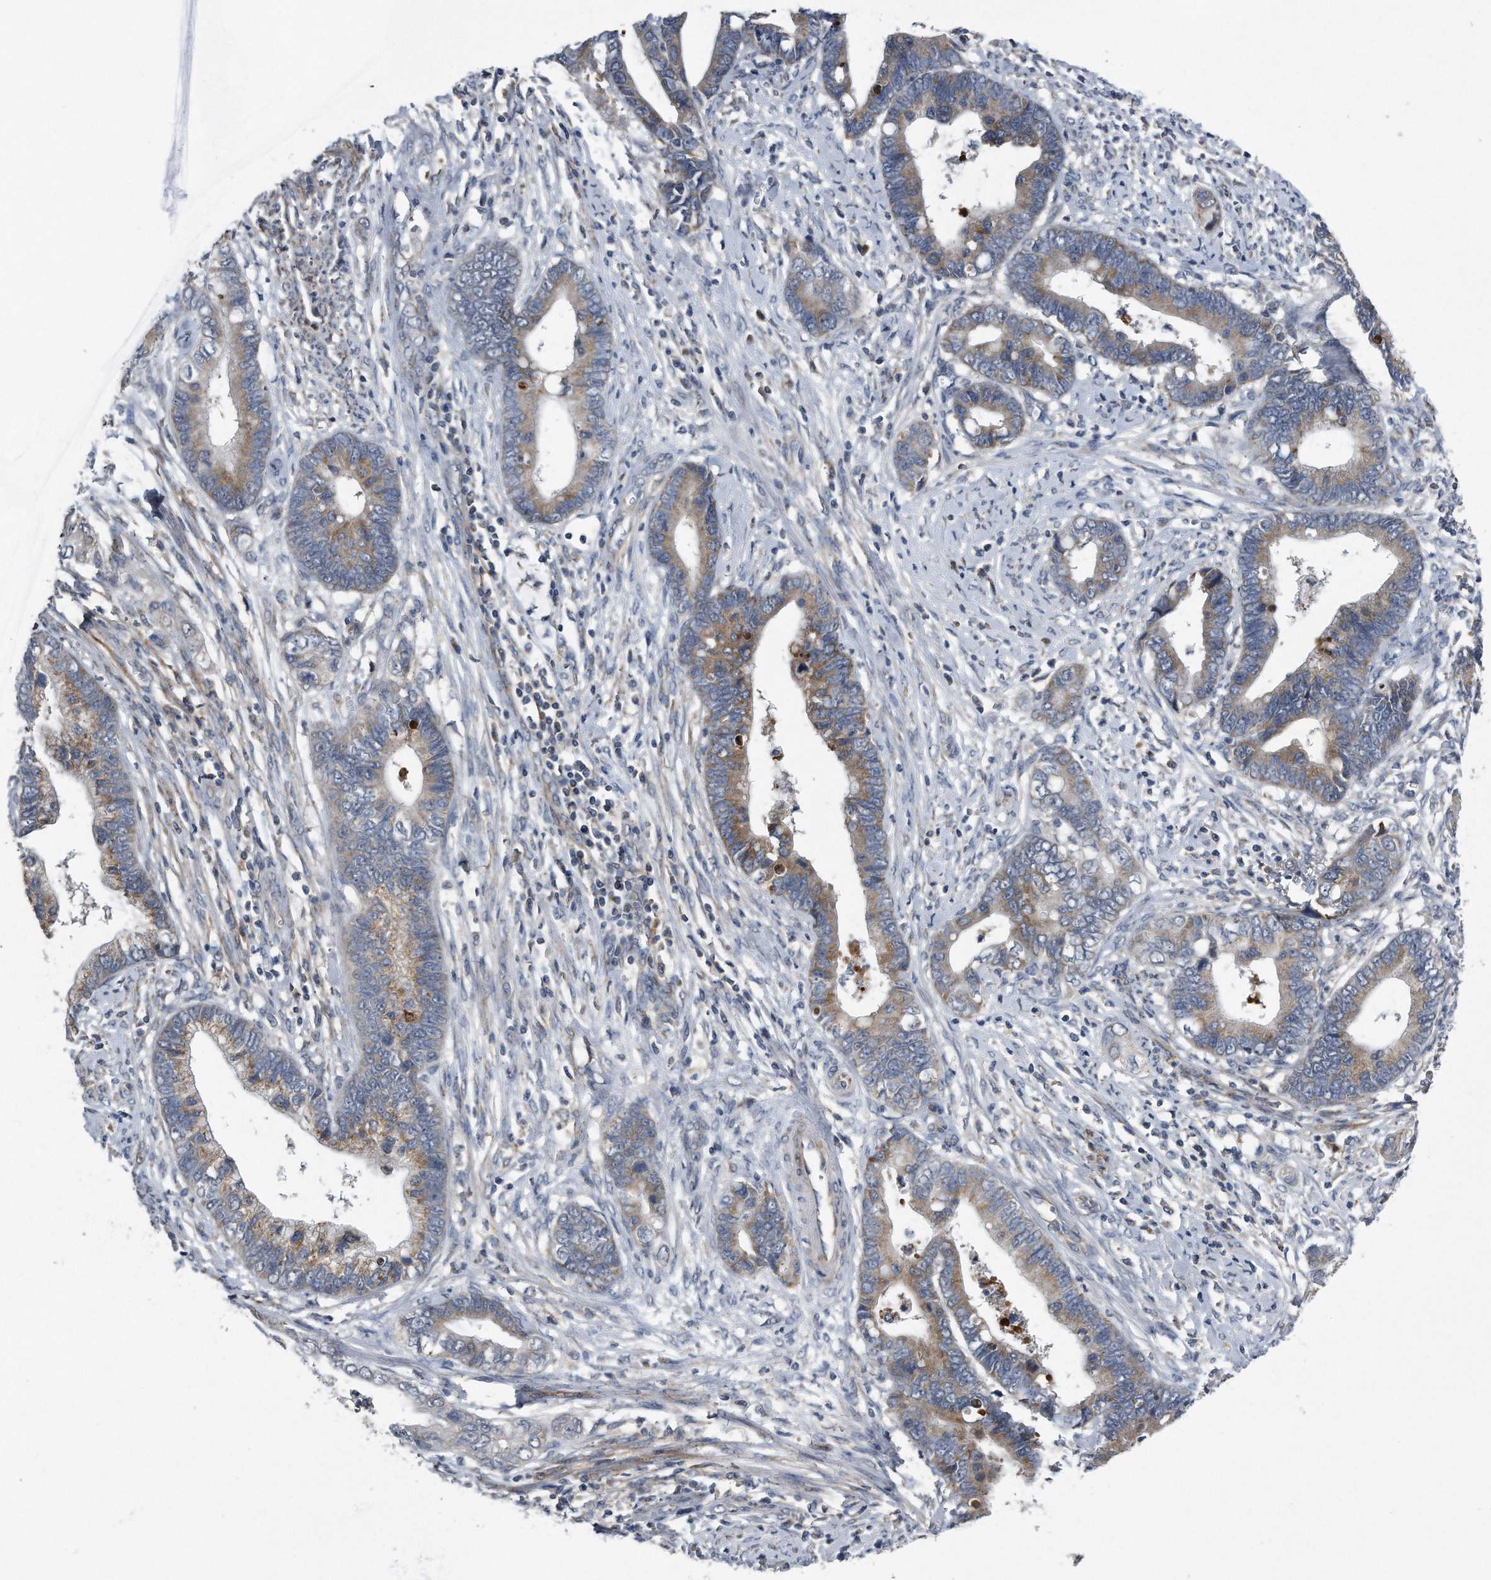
{"staining": {"intensity": "moderate", "quantity": ">75%", "location": "cytoplasmic/membranous"}, "tissue": "cervical cancer", "cell_type": "Tumor cells", "image_type": "cancer", "snomed": [{"axis": "morphology", "description": "Adenocarcinoma, NOS"}, {"axis": "topography", "description": "Cervix"}], "caption": "A photomicrograph of human cervical cancer stained for a protein reveals moderate cytoplasmic/membranous brown staining in tumor cells.", "gene": "LYRM4", "patient": {"sex": "female", "age": 44}}